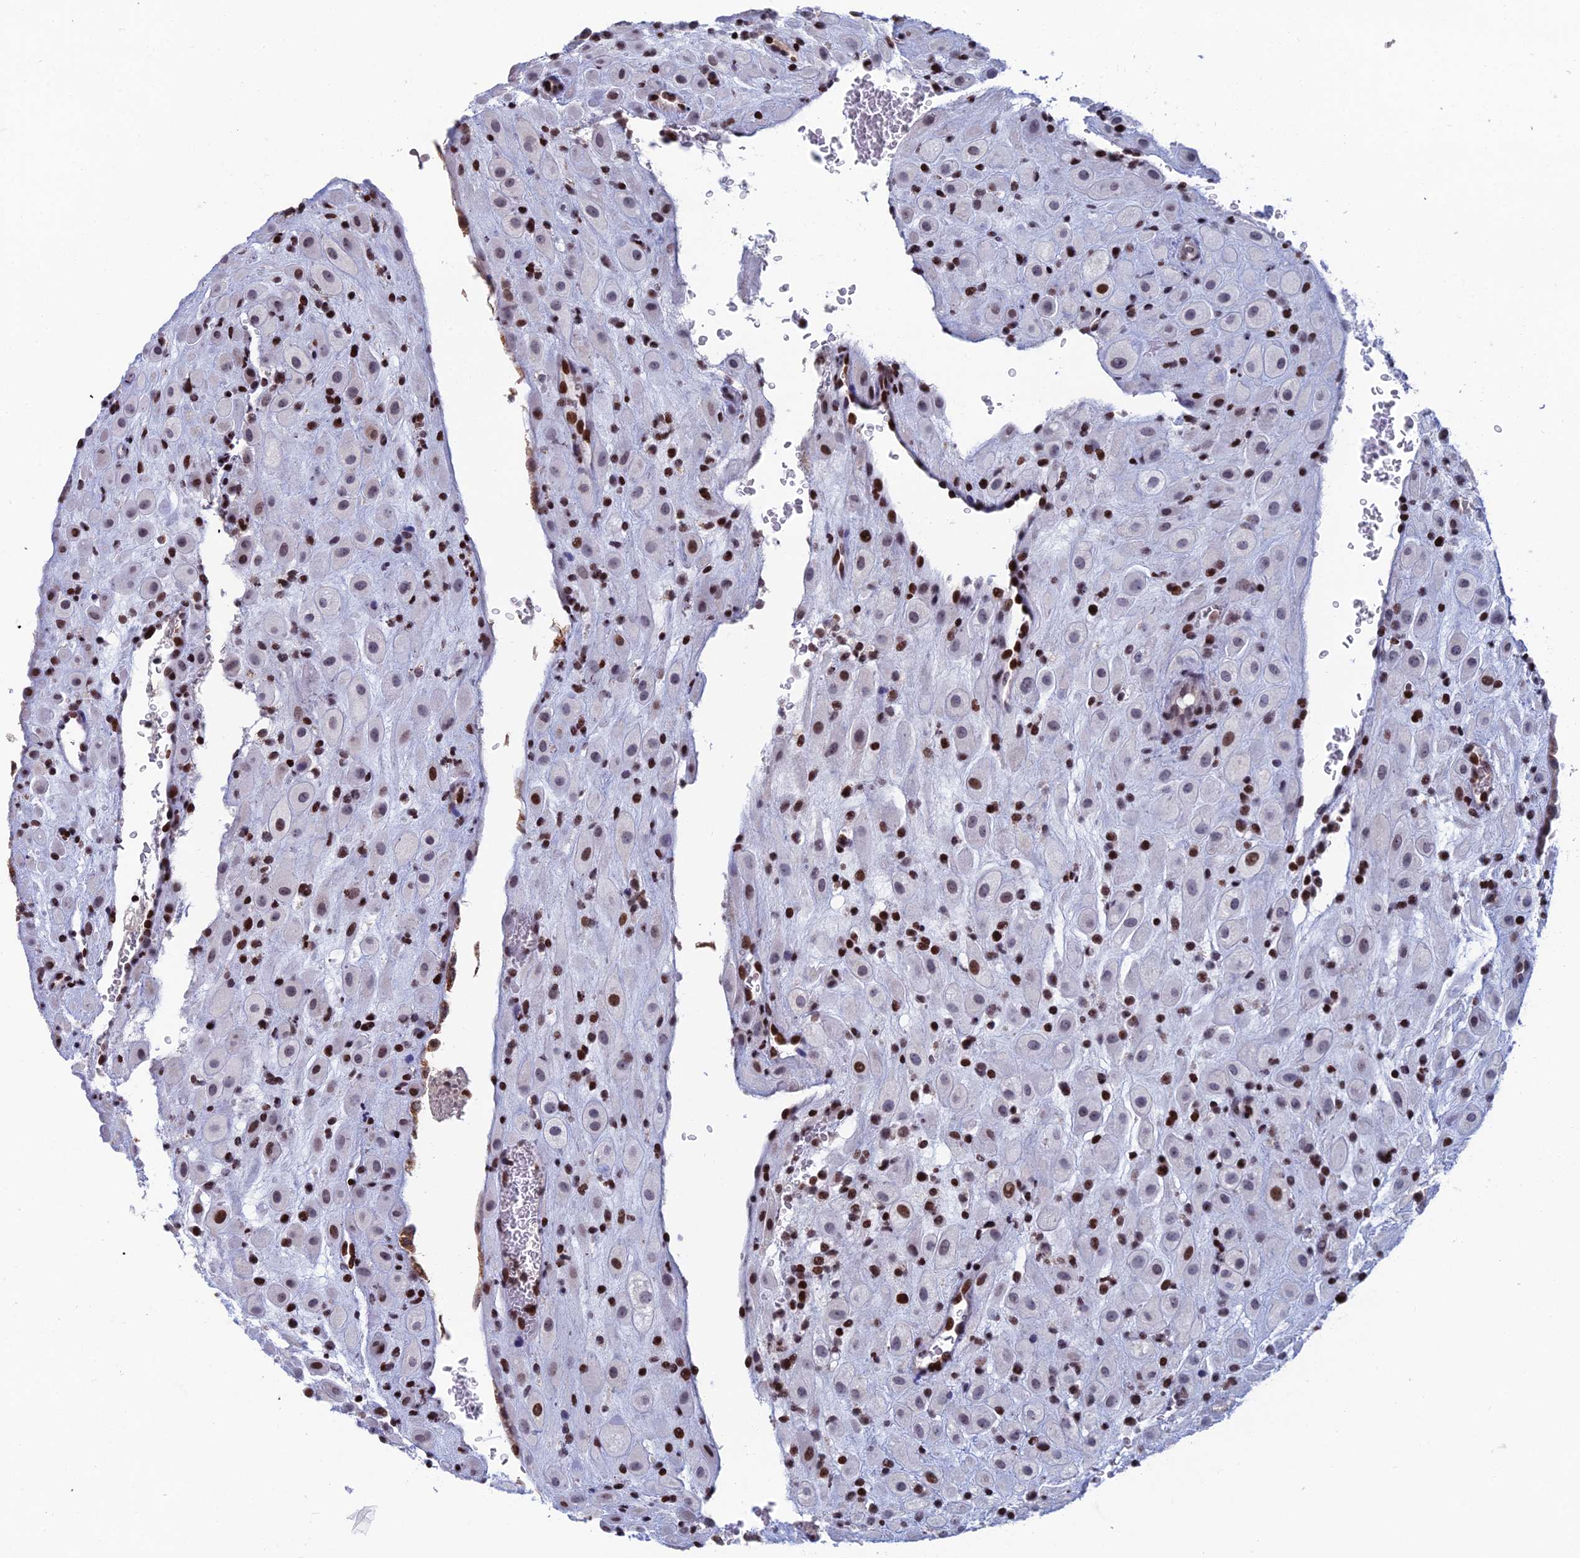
{"staining": {"intensity": "moderate", "quantity": "<25%", "location": "nuclear"}, "tissue": "placenta", "cell_type": "Decidual cells", "image_type": "normal", "snomed": [{"axis": "morphology", "description": "Normal tissue, NOS"}, {"axis": "topography", "description": "Placenta"}], "caption": "Moderate nuclear protein expression is seen in about <25% of decidual cells in placenta. (Brightfield microscopy of DAB IHC at high magnification).", "gene": "AFF3", "patient": {"sex": "female", "age": 35}}